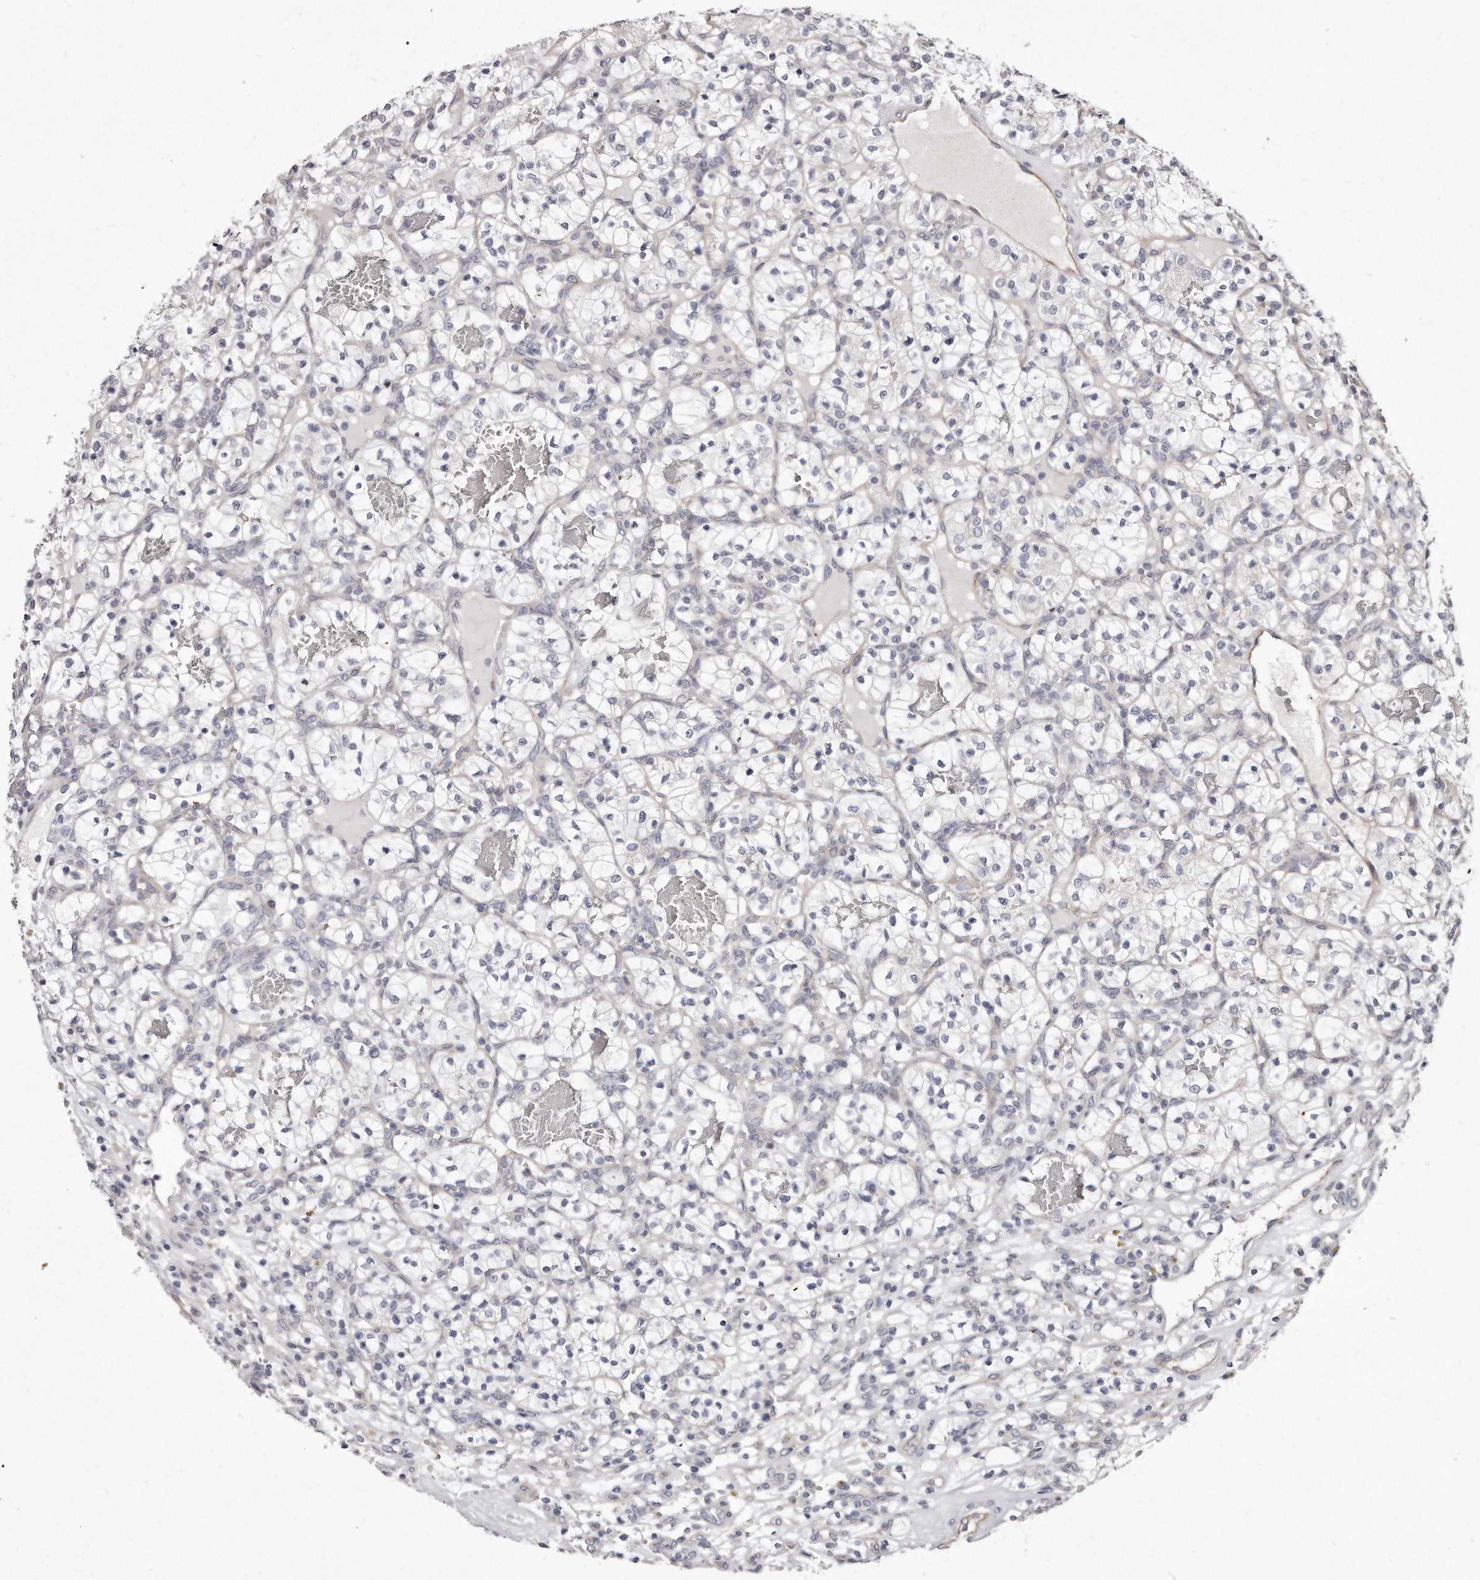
{"staining": {"intensity": "negative", "quantity": "none", "location": "none"}, "tissue": "renal cancer", "cell_type": "Tumor cells", "image_type": "cancer", "snomed": [{"axis": "morphology", "description": "Adenocarcinoma, NOS"}, {"axis": "topography", "description": "Kidney"}], "caption": "Immunohistochemistry micrograph of renal cancer (adenocarcinoma) stained for a protein (brown), which exhibits no positivity in tumor cells. (Brightfield microscopy of DAB immunohistochemistry at high magnification).", "gene": "TTLL4", "patient": {"sex": "female", "age": 57}}